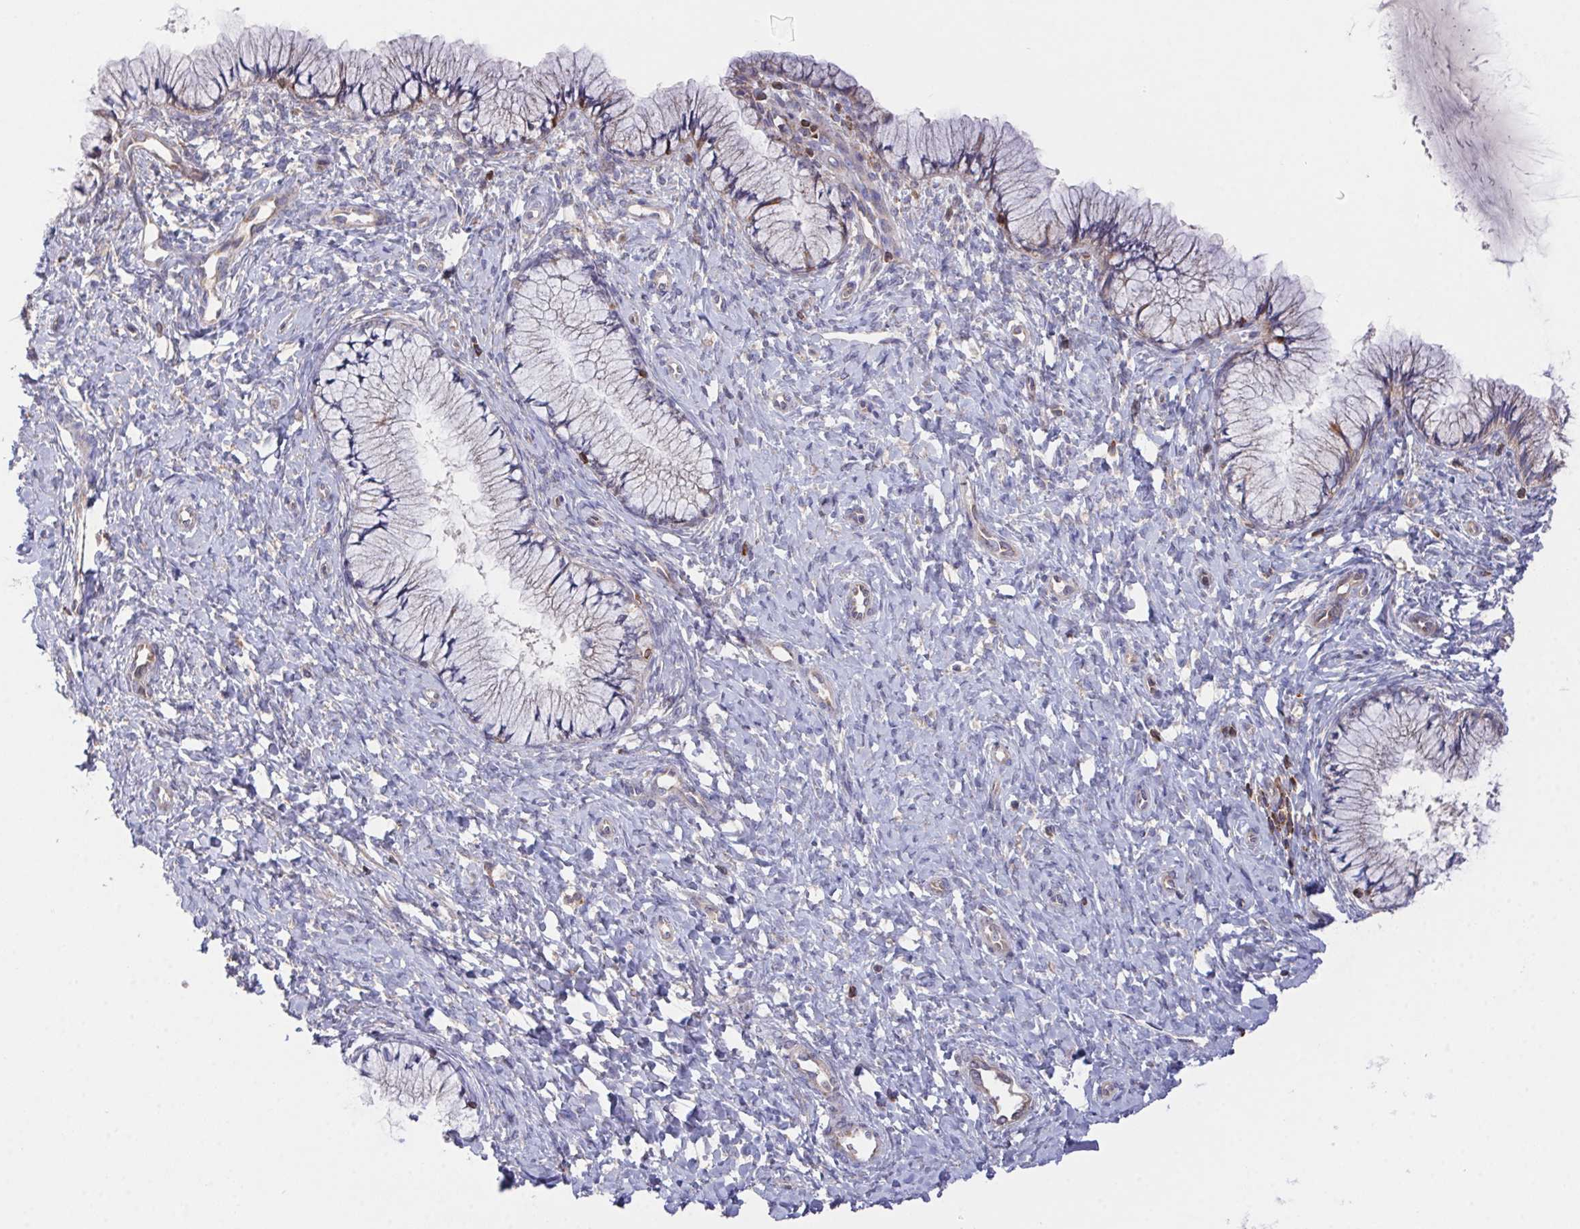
{"staining": {"intensity": "negative", "quantity": "none", "location": "none"}, "tissue": "cervix", "cell_type": "Glandular cells", "image_type": "normal", "snomed": [{"axis": "morphology", "description": "Normal tissue, NOS"}, {"axis": "topography", "description": "Cervix"}], "caption": "DAB (3,3'-diaminobenzidine) immunohistochemical staining of unremarkable cervix shows no significant positivity in glandular cells.", "gene": "FAM241A", "patient": {"sex": "female", "age": 37}}